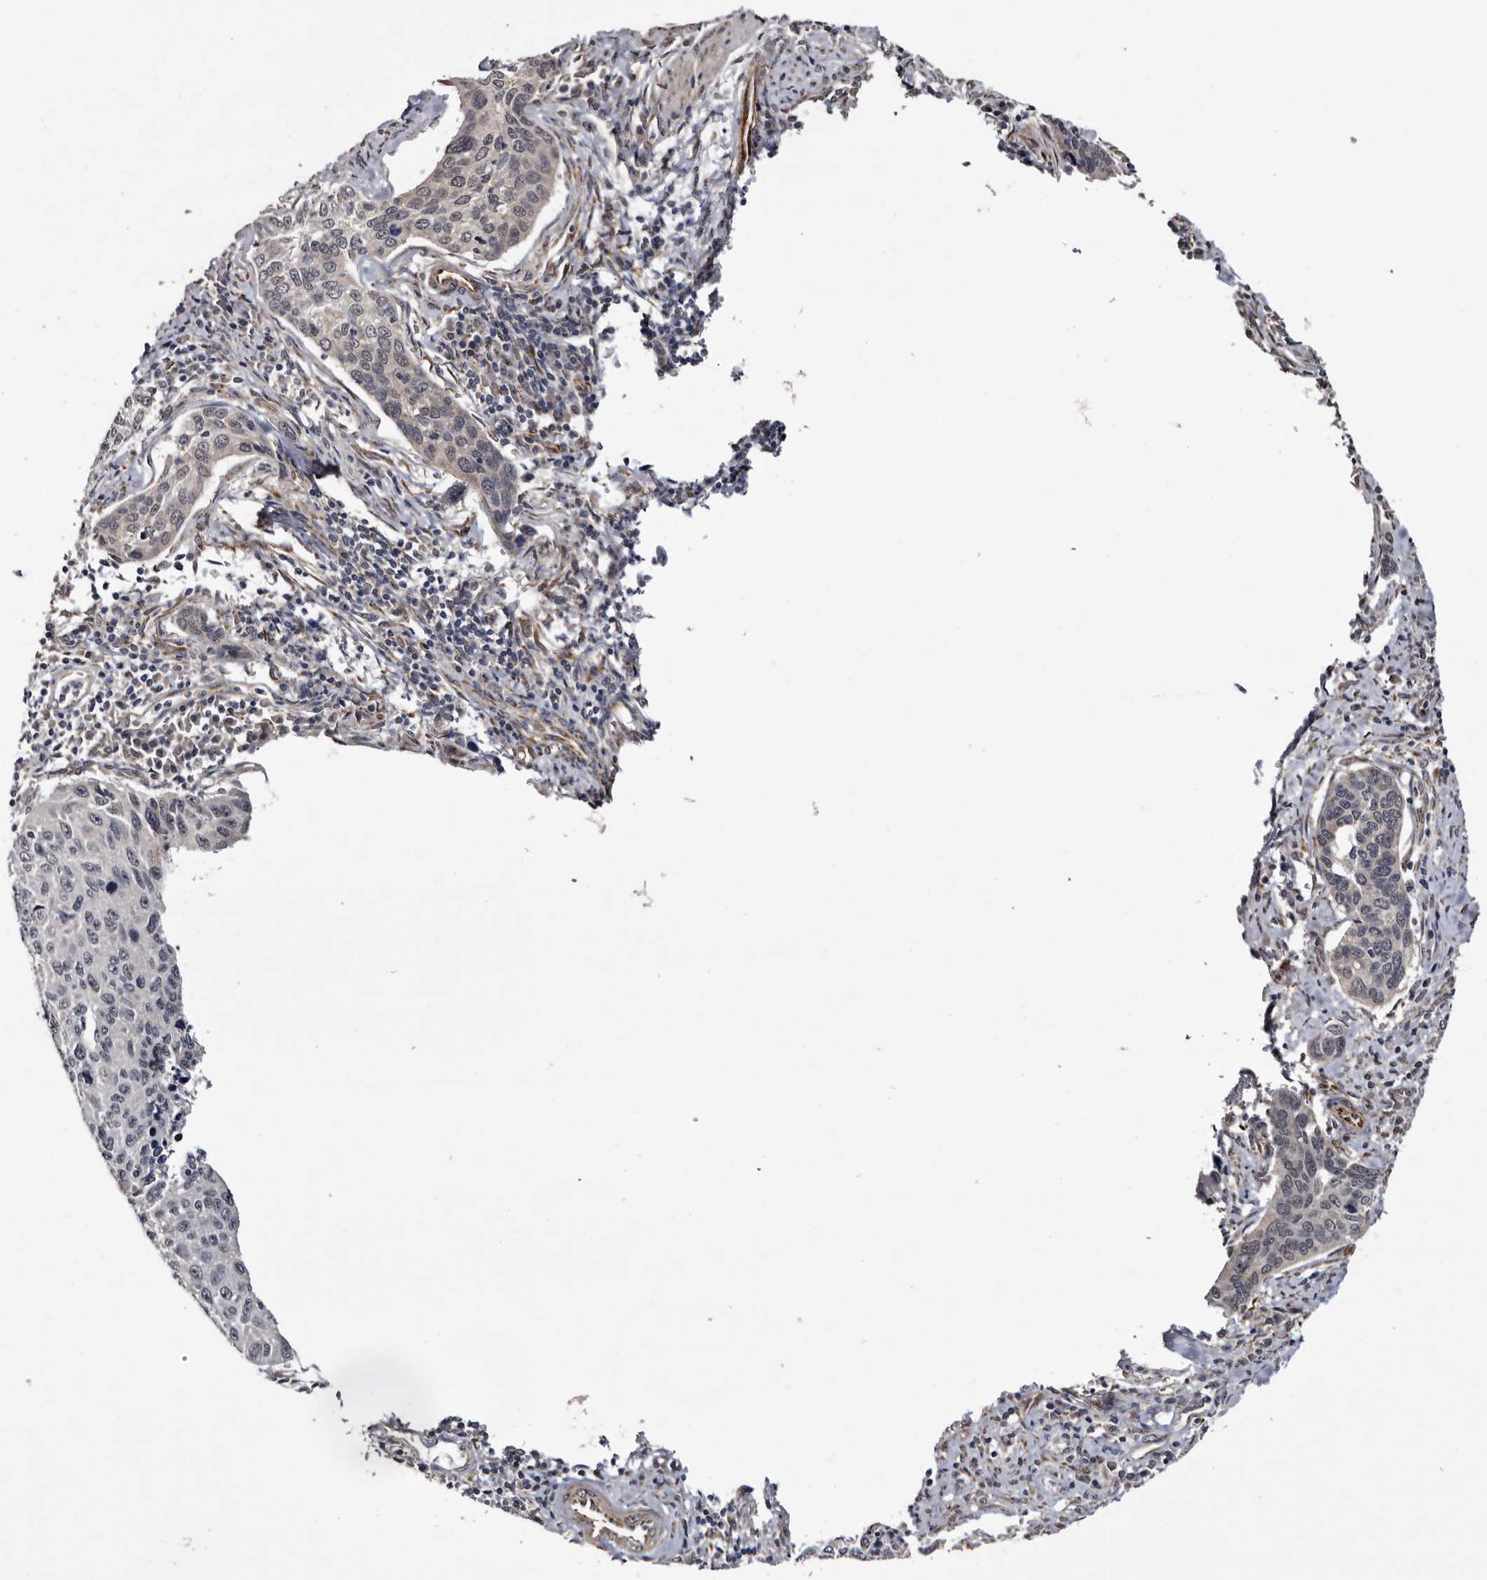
{"staining": {"intensity": "negative", "quantity": "none", "location": "none"}, "tissue": "cervical cancer", "cell_type": "Tumor cells", "image_type": "cancer", "snomed": [{"axis": "morphology", "description": "Squamous cell carcinoma, NOS"}, {"axis": "topography", "description": "Cervix"}], "caption": "Cervical cancer (squamous cell carcinoma) was stained to show a protein in brown. There is no significant staining in tumor cells. (DAB (3,3'-diaminobenzidine) immunohistochemistry visualized using brightfield microscopy, high magnification).", "gene": "ARMCX2", "patient": {"sex": "female", "age": 53}}